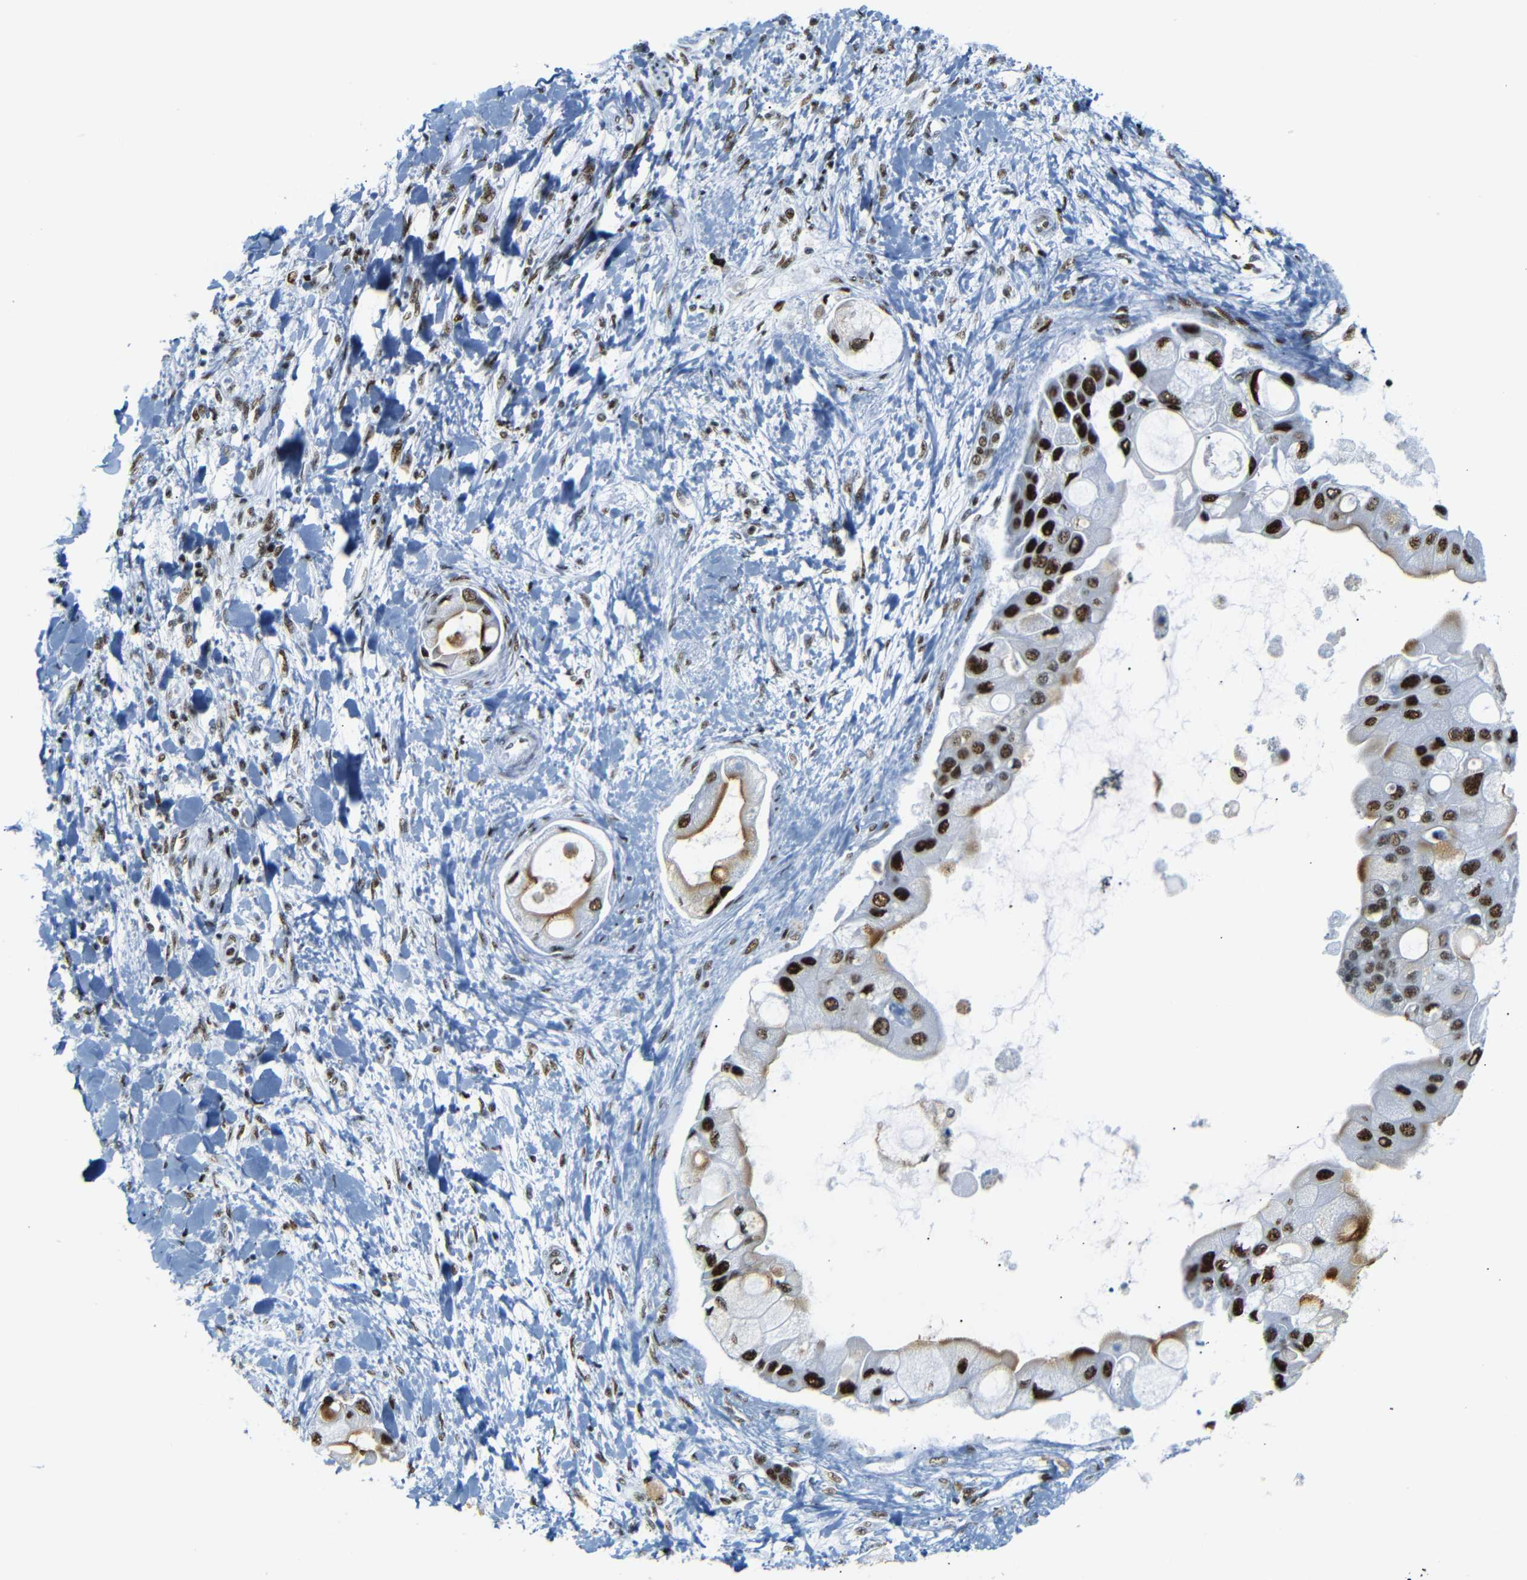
{"staining": {"intensity": "strong", "quantity": ">75%", "location": "nuclear"}, "tissue": "liver cancer", "cell_type": "Tumor cells", "image_type": "cancer", "snomed": [{"axis": "morphology", "description": "Cholangiocarcinoma"}, {"axis": "topography", "description": "Liver"}], "caption": "About >75% of tumor cells in liver cancer exhibit strong nuclear protein staining as visualized by brown immunohistochemical staining.", "gene": "TRA2B", "patient": {"sex": "male", "age": 50}}